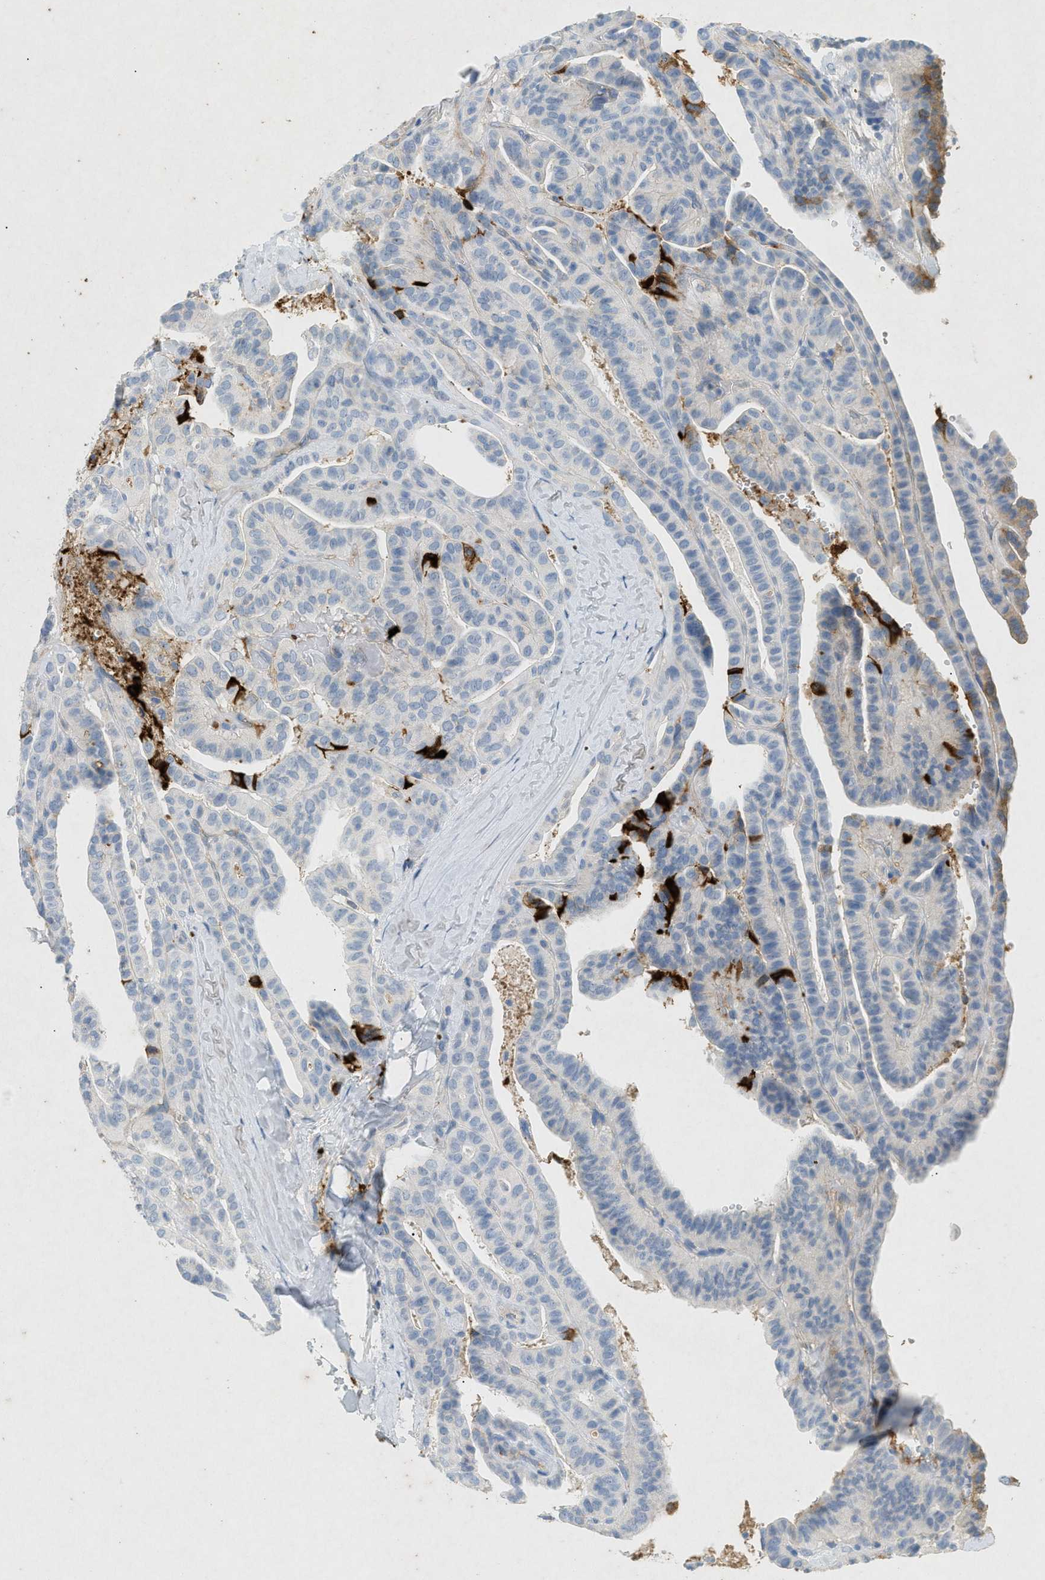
{"staining": {"intensity": "weak", "quantity": "<25%", "location": "cytoplasmic/membranous"}, "tissue": "thyroid cancer", "cell_type": "Tumor cells", "image_type": "cancer", "snomed": [{"axis": "morphology", "description": "Papillary adenocarcinoma, NOS"}, {"axis": "topography", "description": "Thyroid gland"}], "caption": "This is an immunohistochemistry micrograph of papillary adenocarcinoma (thyroid). There is no positivity in tumor cells.", "gene": "F2", "patient": {"sex": "male", "age": 77}}